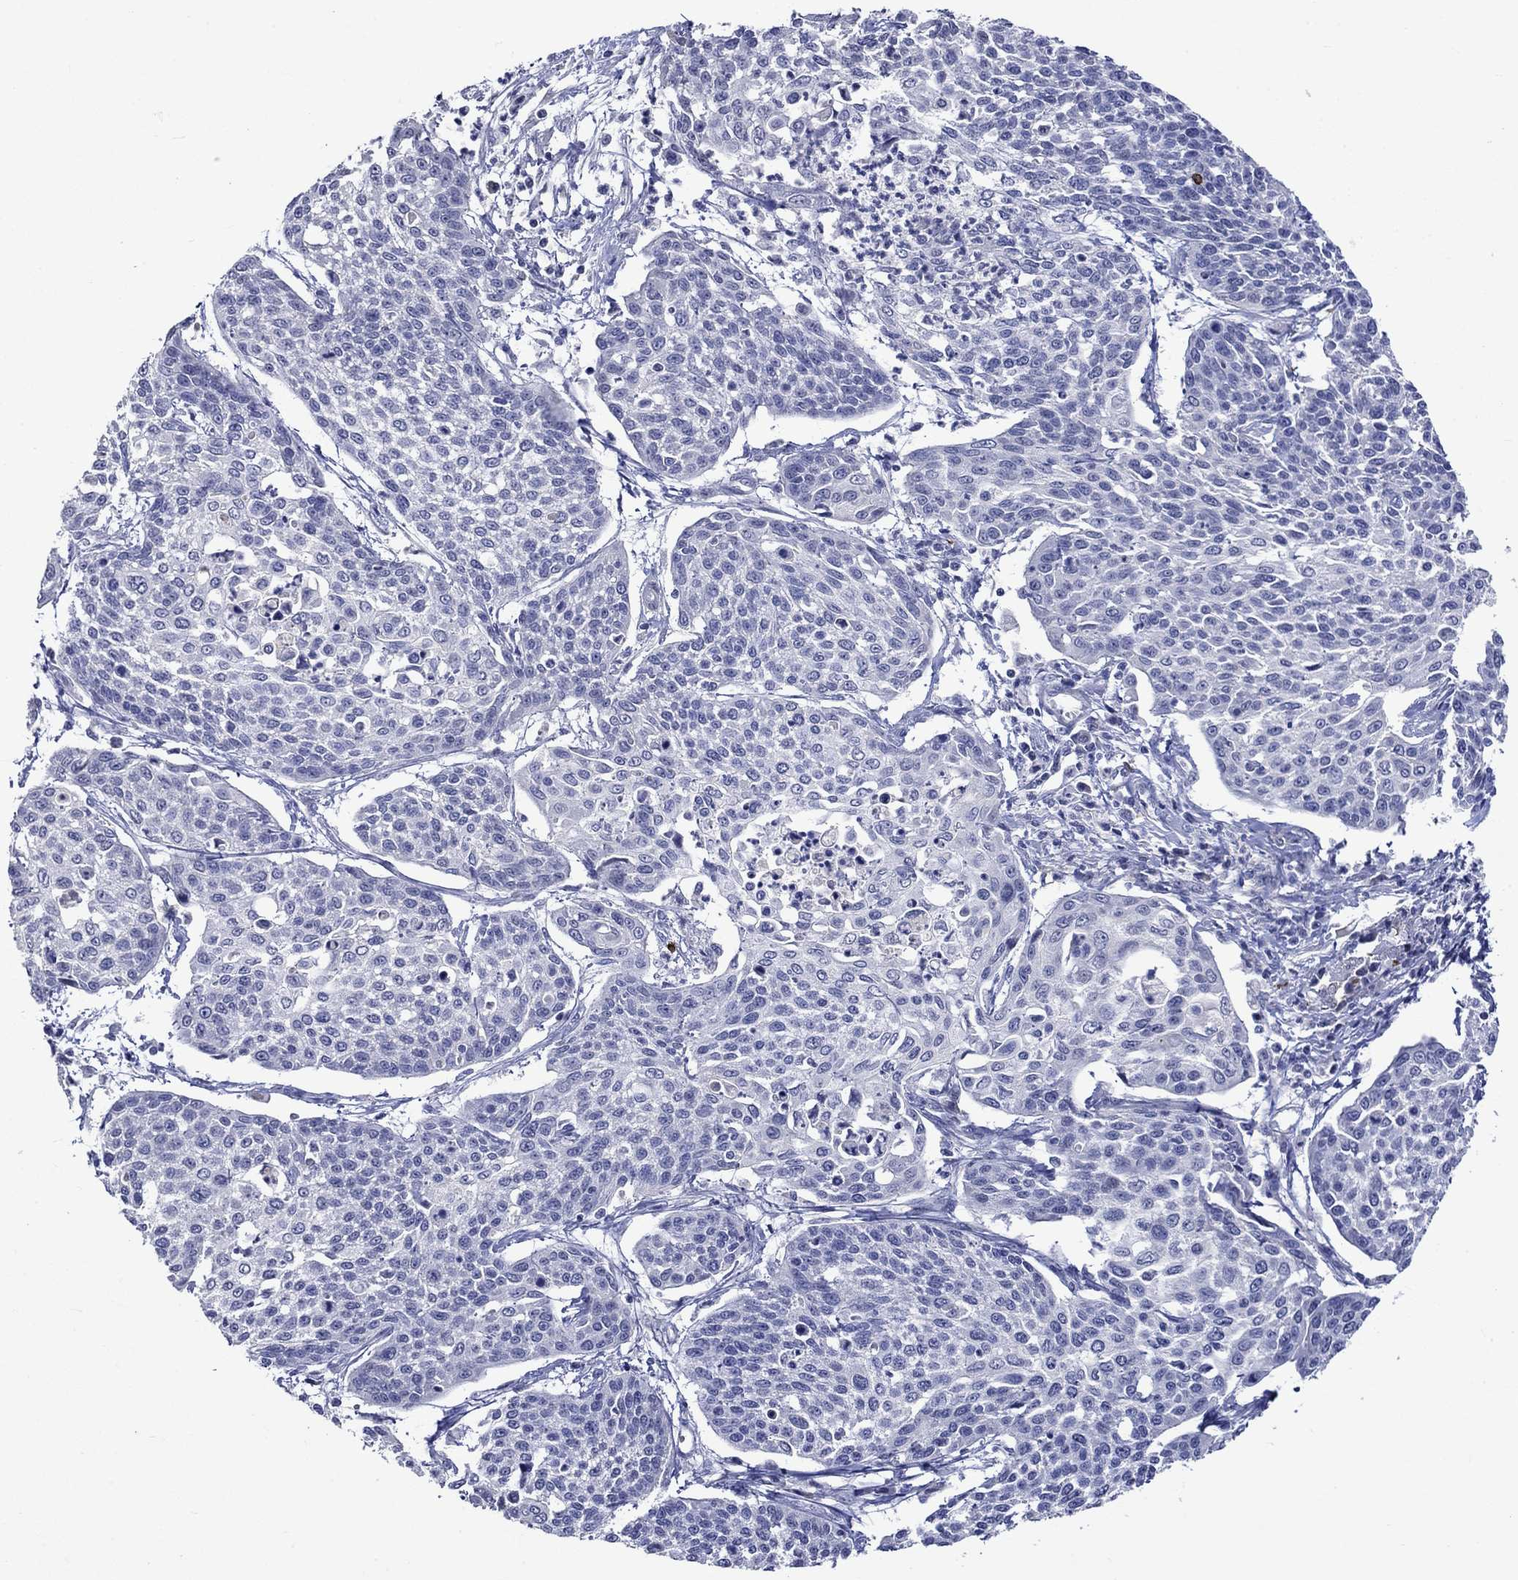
{"staining": {"intensity": "negative", "quantity": "none", "location": "none"}, "tissue": "cervical cancer", "cell_type": "Tumor cells", "image_type": "cancer", "snomed": [{"axis": "morphology", "description": "Squamous cell carcinoma, NOS"}, {"axis": "topography", "description": "Cervix"}], "caption": "Protein analysis of squamous cell carcinoma (cervical) displays no significant expression in tumor cells.", "gene": "CRYAB", "patient": {"sex": "female", "age": 34}}